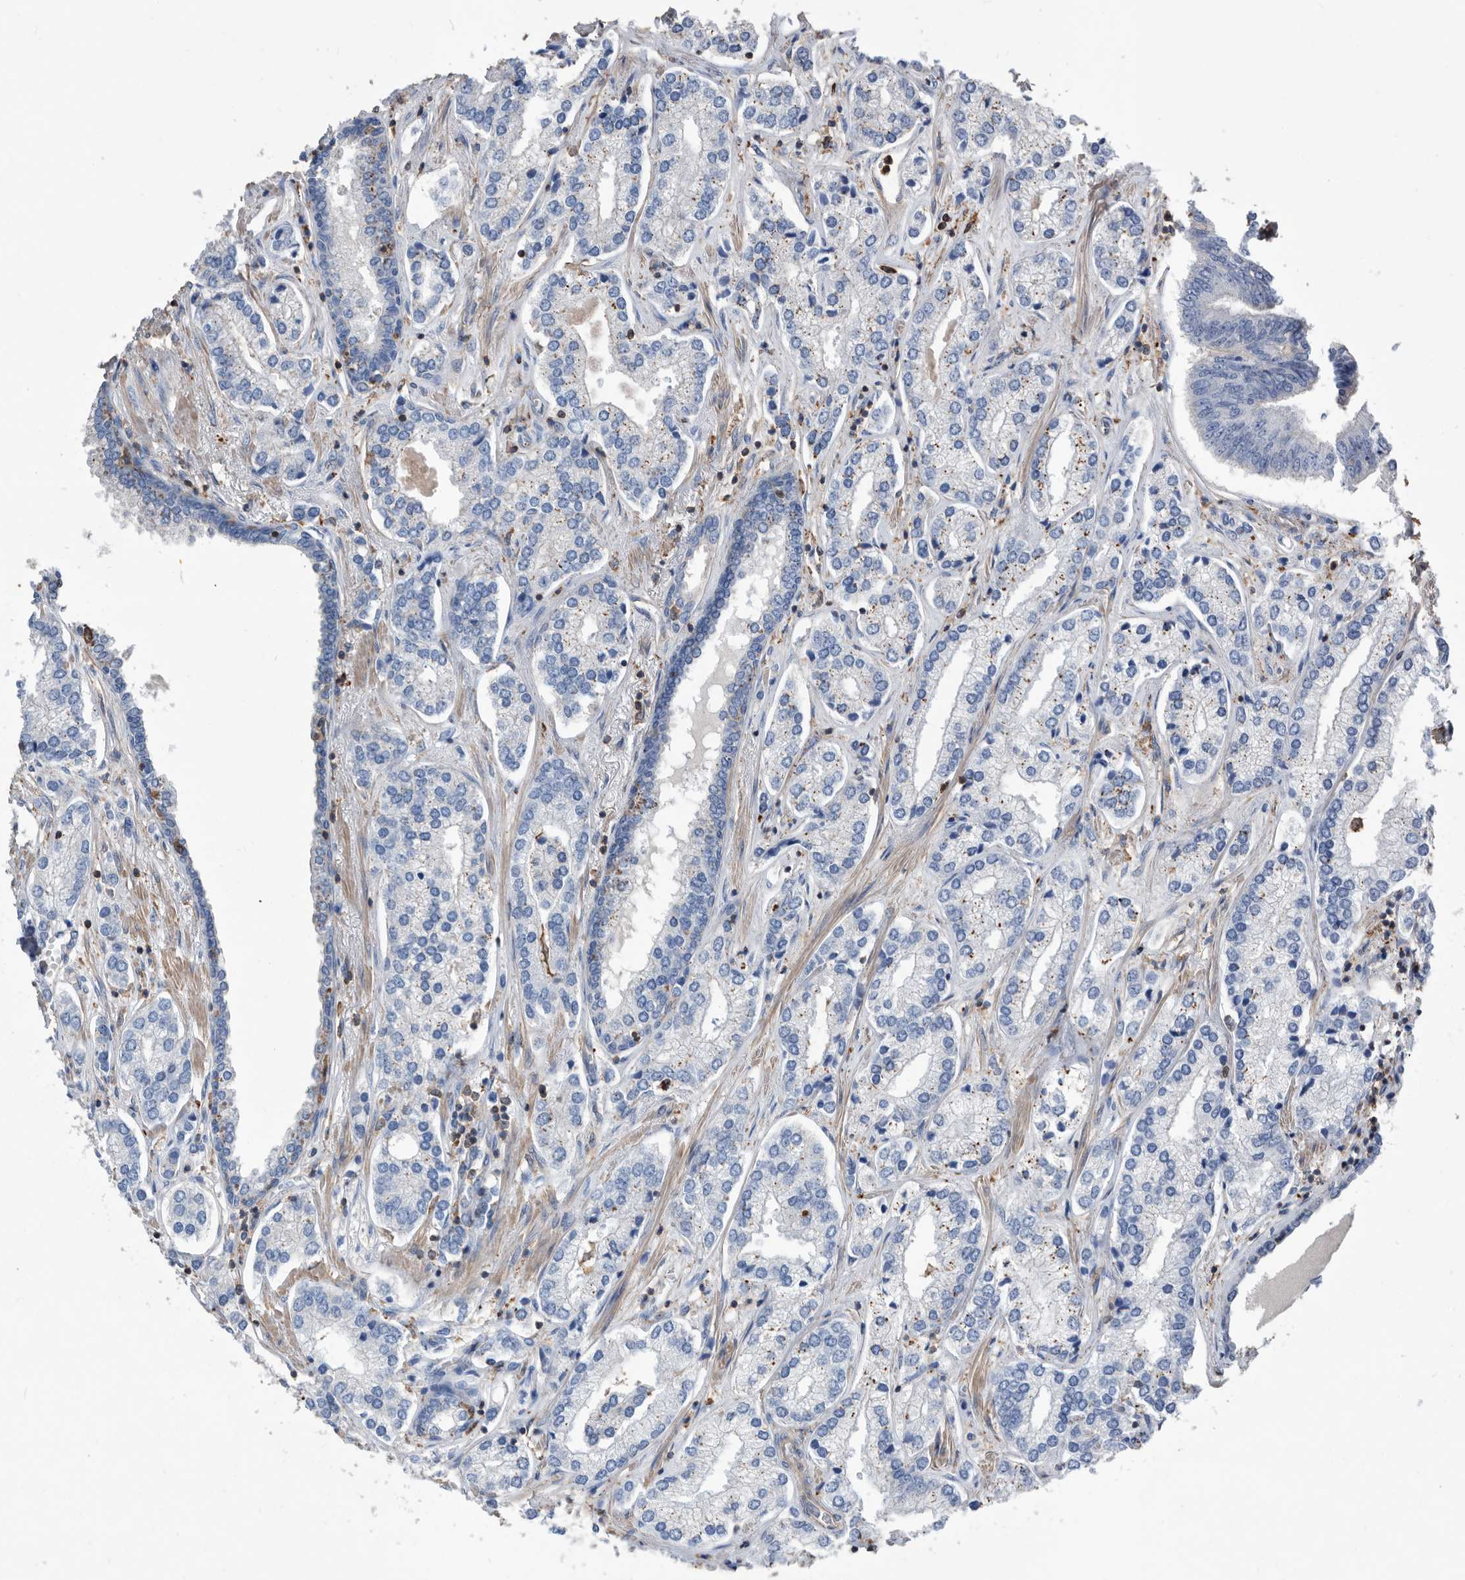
{"staining": {"intensity": "negative", "quantity": "none", "location": "none"}, "tissue": "prostate cancer", "cell_type": "Tumor cells", "image_type": "cancer", "snomed": [{"axis": "morphology", "description": "Adenocarcinoma, High grade"}, {"axis": "topography", "description": "Prostate"}], "caption": "Prostate high-grade adenocarcinoma was stained to show a protein in brown. There is no significant positivity in tumor cells.", "gene": "MS4A4A", "patient": {"sex": "male", "age": 66}}